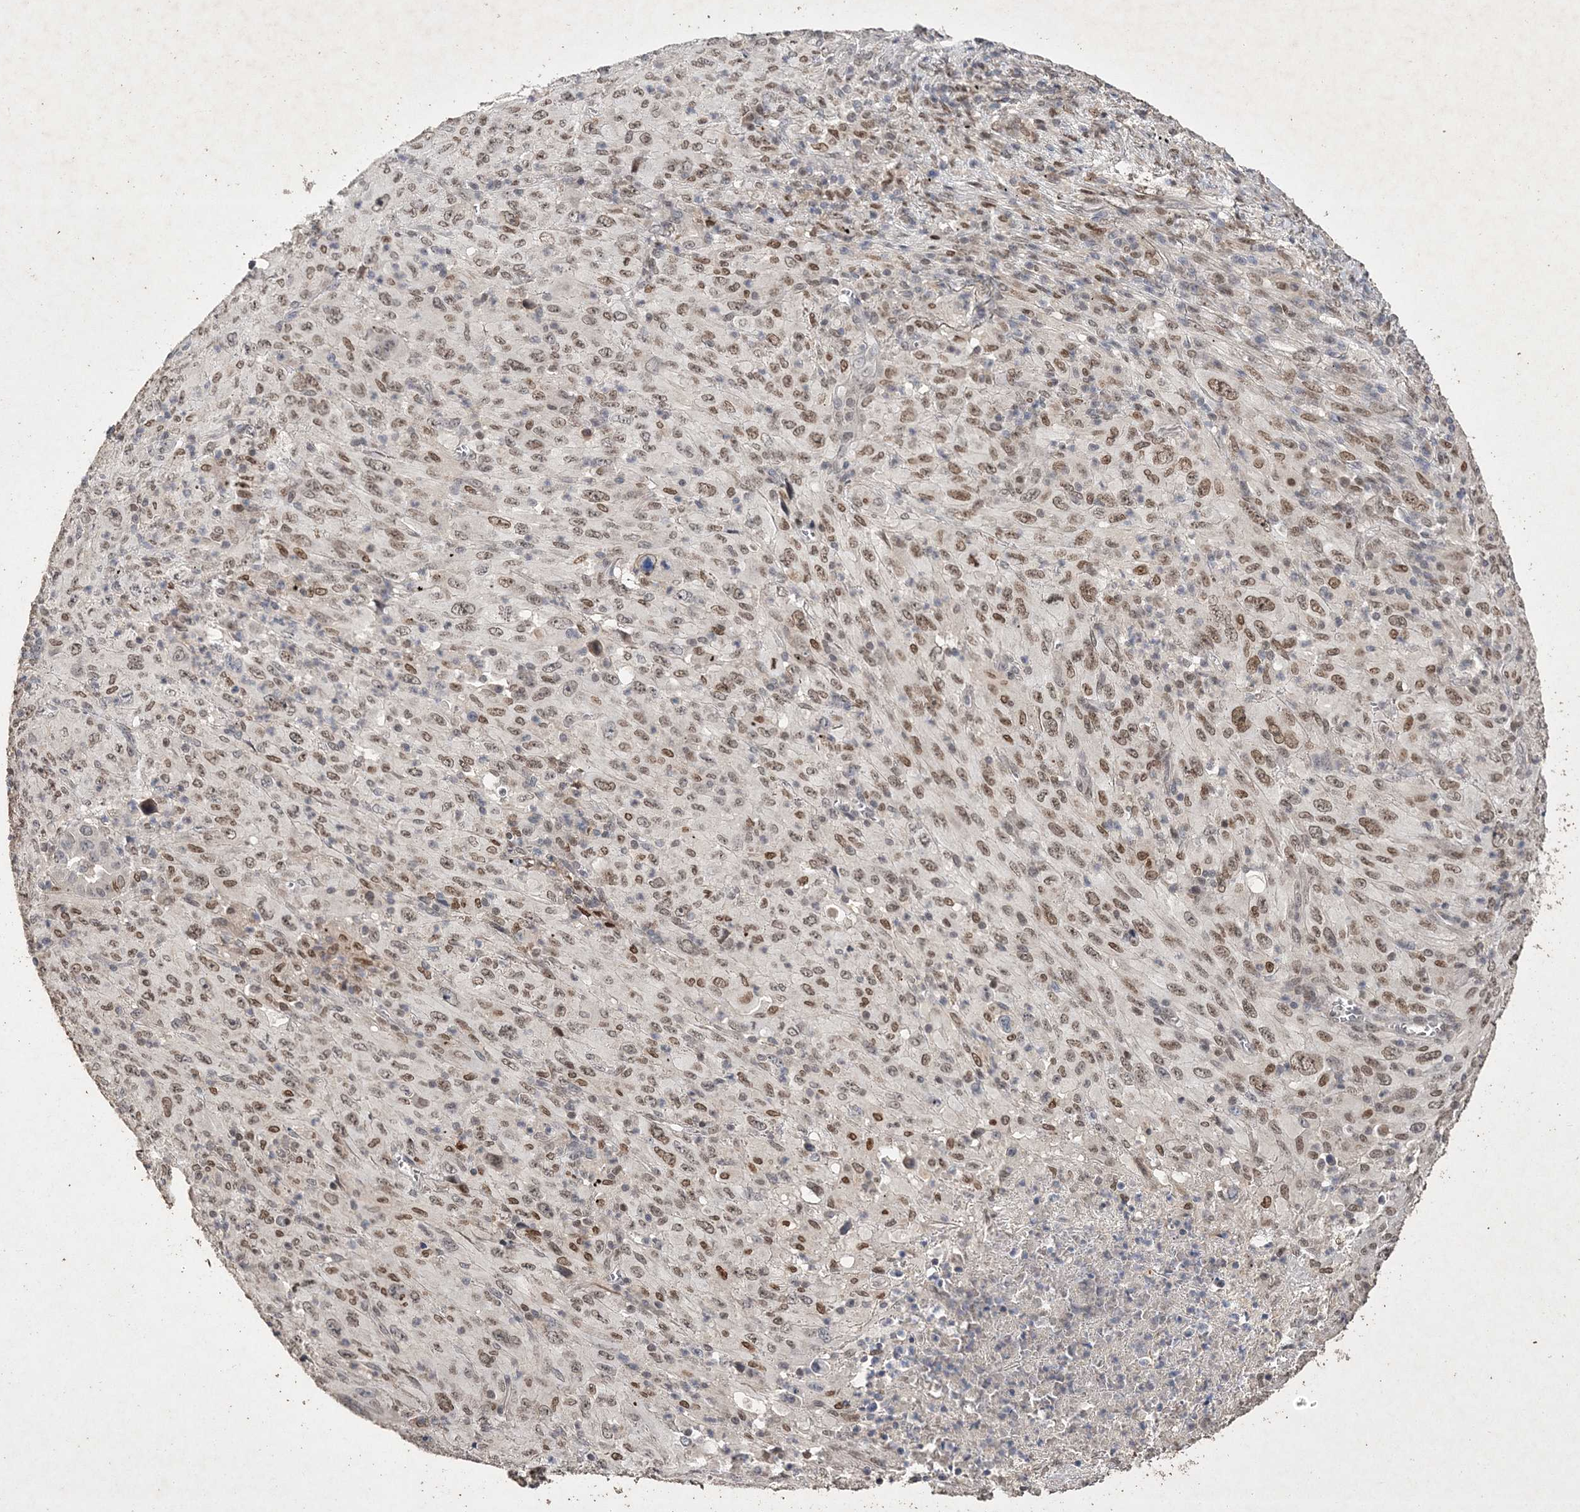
{"staining": {"intensity": "moderate", "quantity": ">75%", "location": "nuclear"}, "tissue": "melanoma", "cell_type": "Tumor cells", "image_type": "cancer", "snomed": [{"axis": "morphology", "description": "Malignant melanoma, Metastatic site"}, {"axis": "topography", "description": "Skin"}], "caption": "The photomicrograph reveals staining of melanoma, revealing moderate nuclear protein expression (brown color) within tumor cells. Immunohistochemistry stains the protein in brown and the nuclei are stained blue.", "gene": "C3orf38", "patient": {"sex": "female", "age": 56}}